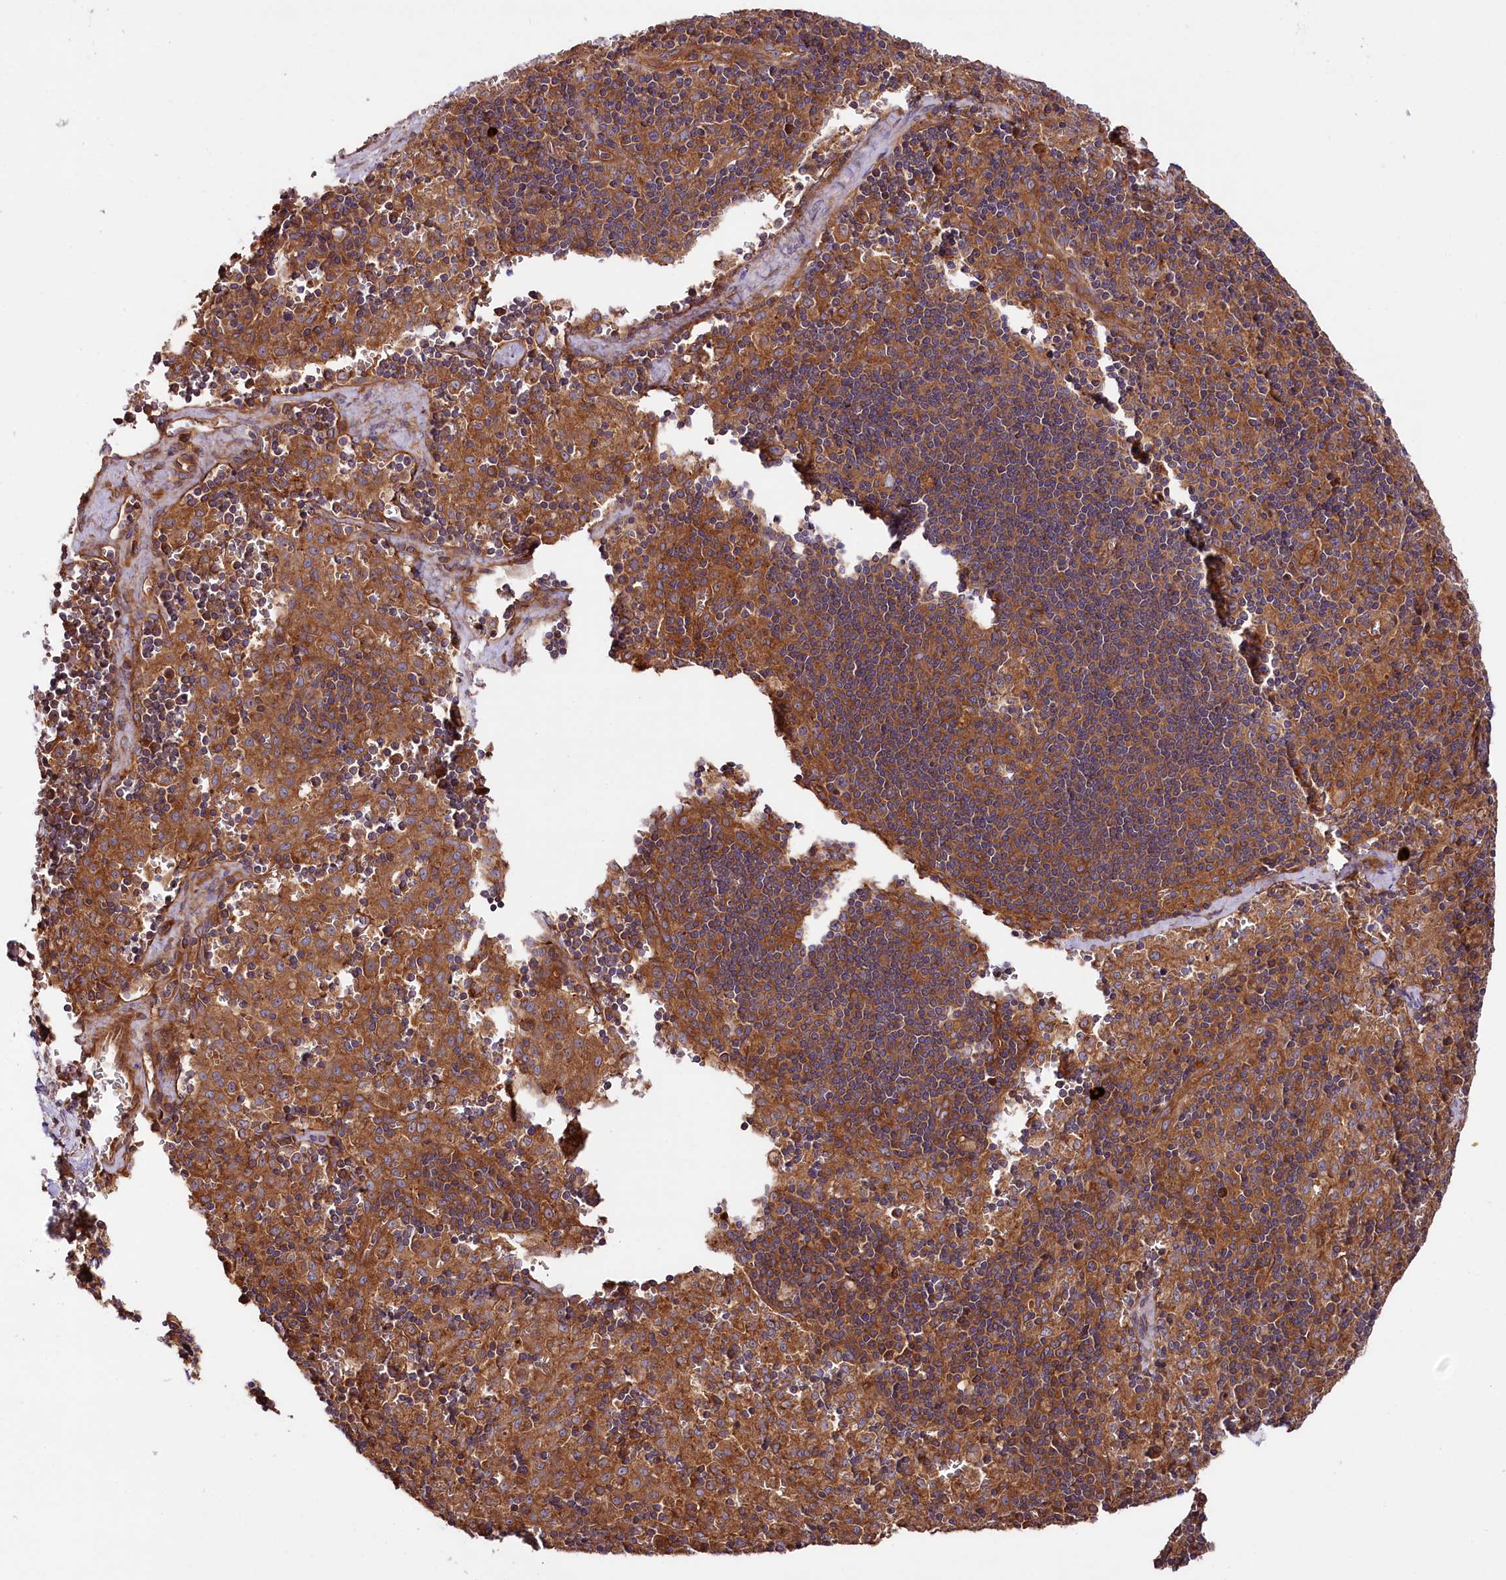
{"staining": {"intensity": "moderate", "quantity": ">75%", "location": "cytoplasmic/membranous"}, "tissue": "pancreatic cancer", "cell_type": "Tumor cells", "image_type": "cancer", "snomed": [{"axis": "morphology", "description": "Adenocarcinoma, NOS"}, {"axis": "topography", "description": "Pancreas"}], "caption": "Human adenocarcinoma (pancreatic) stained for a protein (brown) exhibits moderate cytoplasmic/membranous positive expression in about >75% of tumor cells.", "gene": "CEP295", "patient": {"sex": "male", "age": 65}}